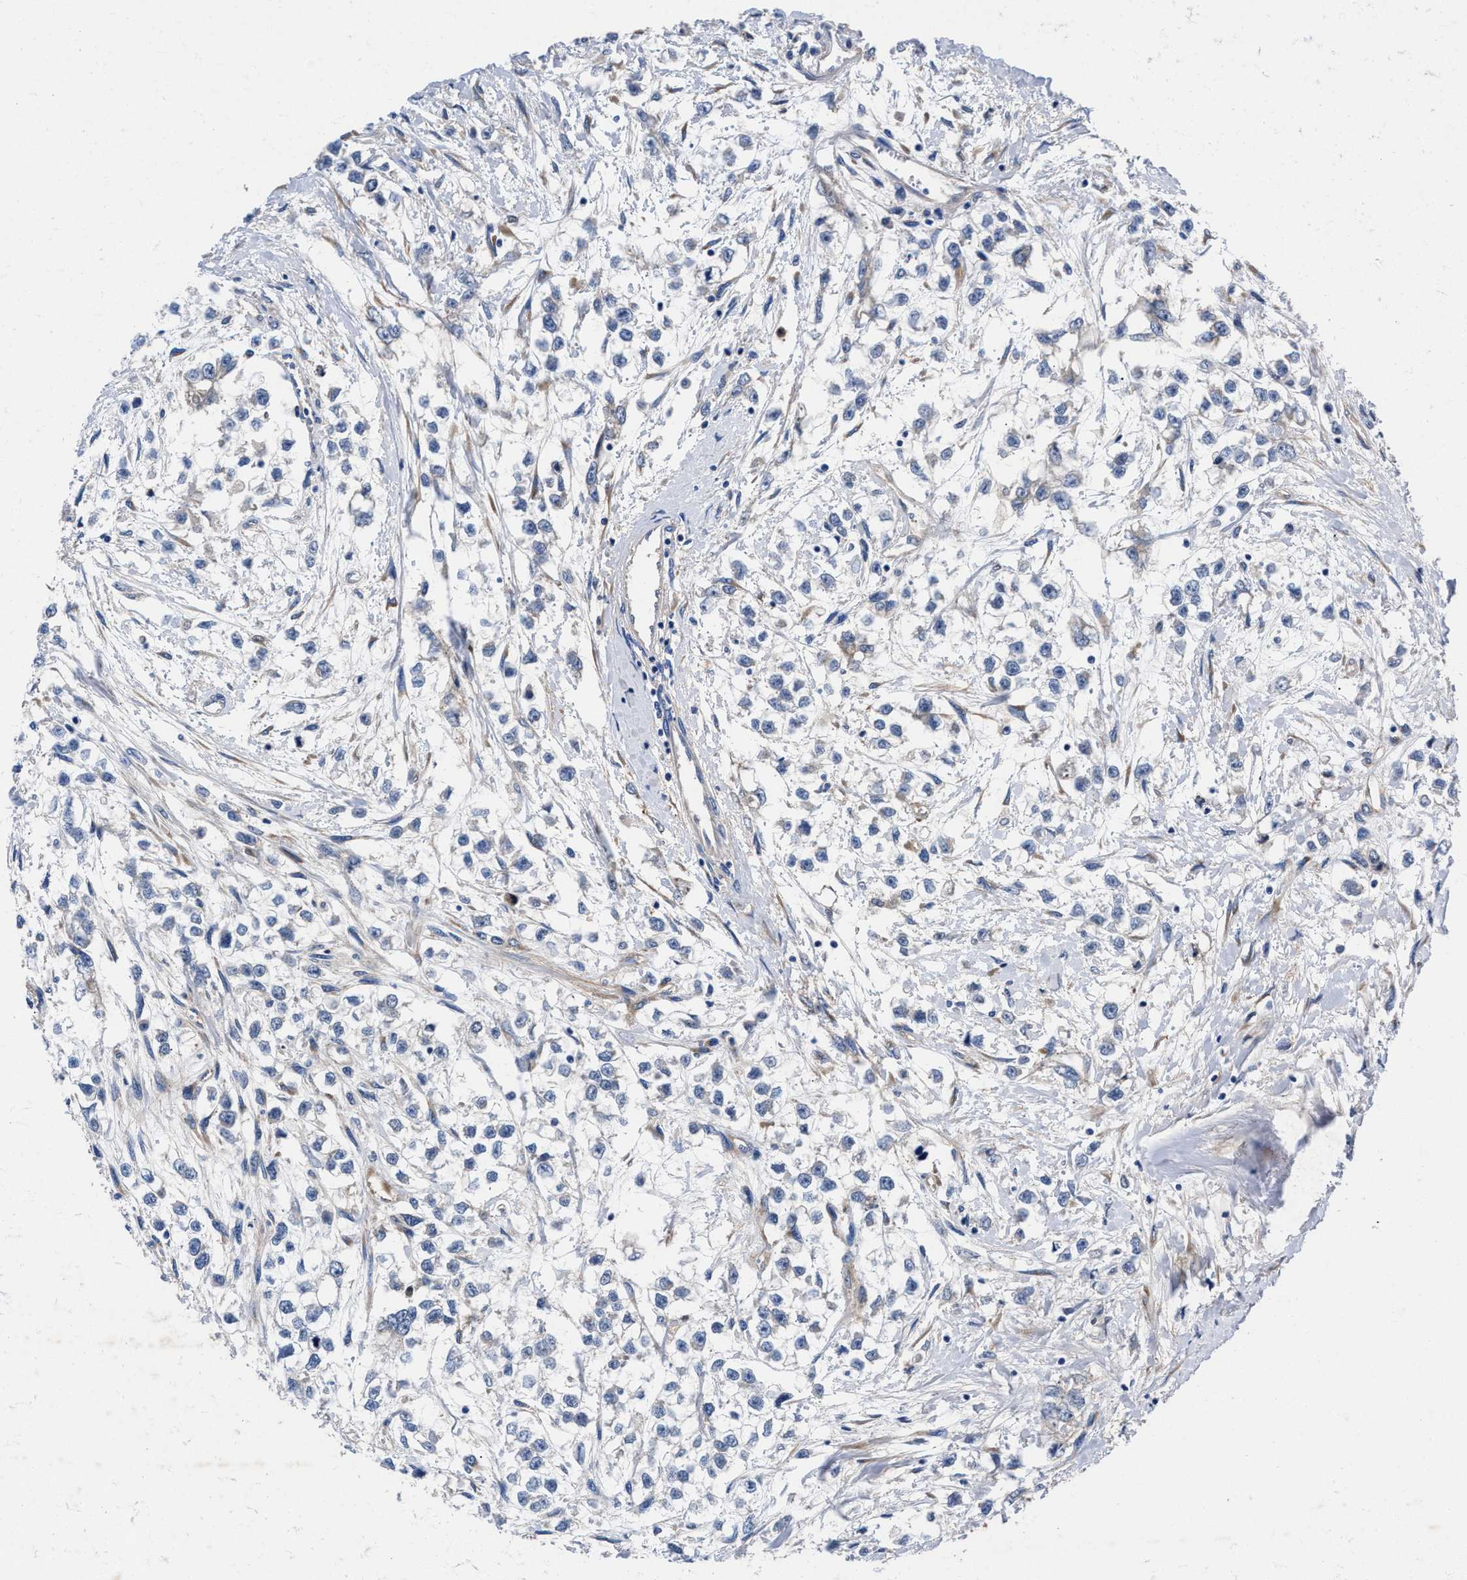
{"staining": {"intensity": "negative", "quantity": "none", "location": "none"}, "tissue": "testis cancer", "cell_type": "Tumor cells", "image_type": "cancer", "snomed": [{"axis": "morphology", "description": "Seminoma, NOS"}, {"axis": "morphology", "description": "Carcinoma, Embryonal, NOS"}, {"axis": "topography", "description": "Testis"}], "caption": "This is a micrograph of immunohistochemistry (IHC) staining of testis seminoma, which shows no expression in tumor cells.", "gene": "SH3GL1", "patient": {"sex": "male", "age": 51}}